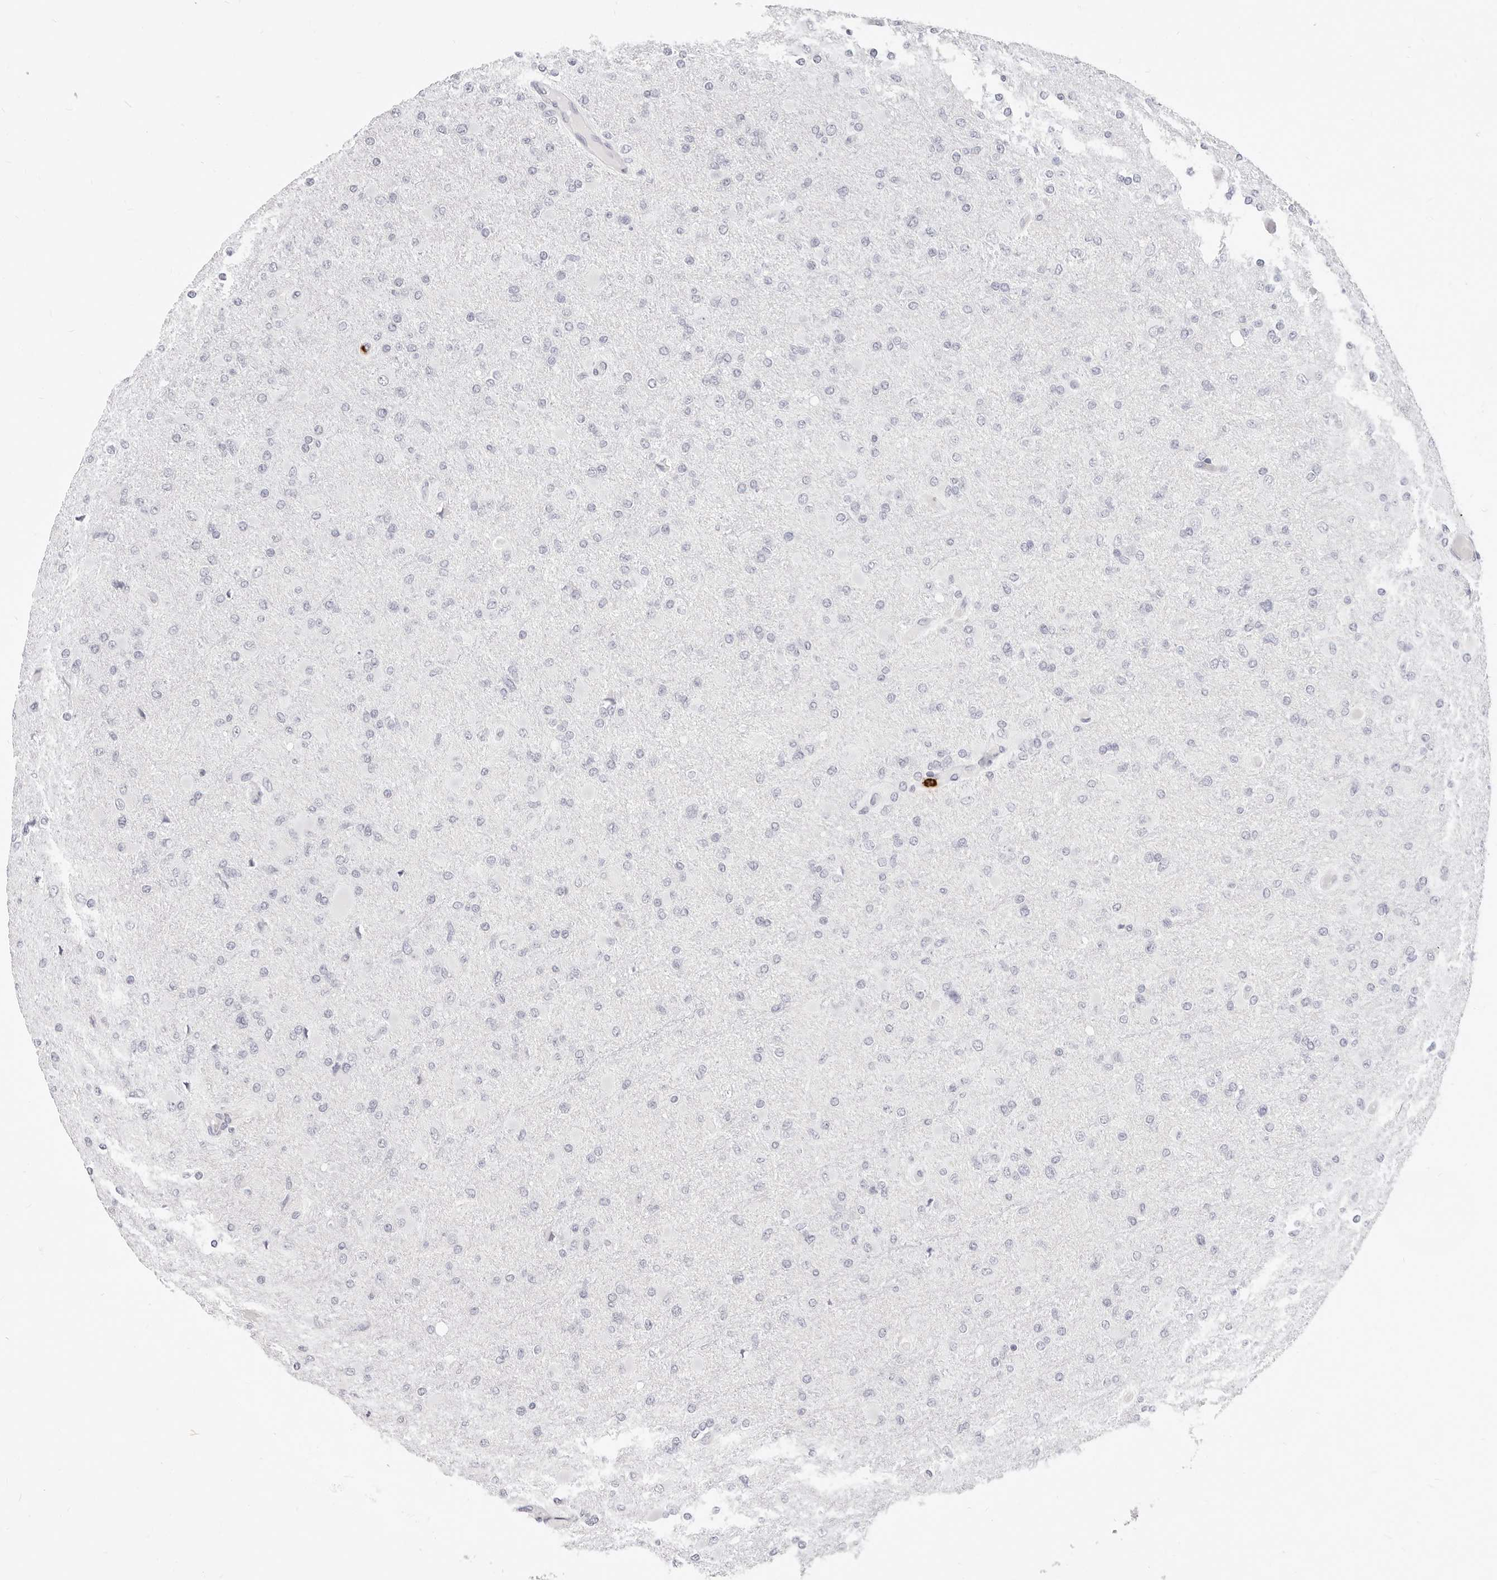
{"staining": {"intensity": "negative", "quantity": "none", "location": "none"}, "tissue": "glioma", "cell_type": "Tumor cells", "image_type": "cancer", "snomed": [{"axis": "morphology", "description": "Glioma, malignant, High grade"}, {"axis": "topography", "description": "Cerebral cortex"}], "caption": "IHC image of neoplastic tissue: human malignant glioma (high-grade) stained with DAB (3,3'-diaminobenzidine) demonstrates no significant protein expression in tumor cells.", "gene": "CAMP", "patient": {"sex": "female", "age": 36}}